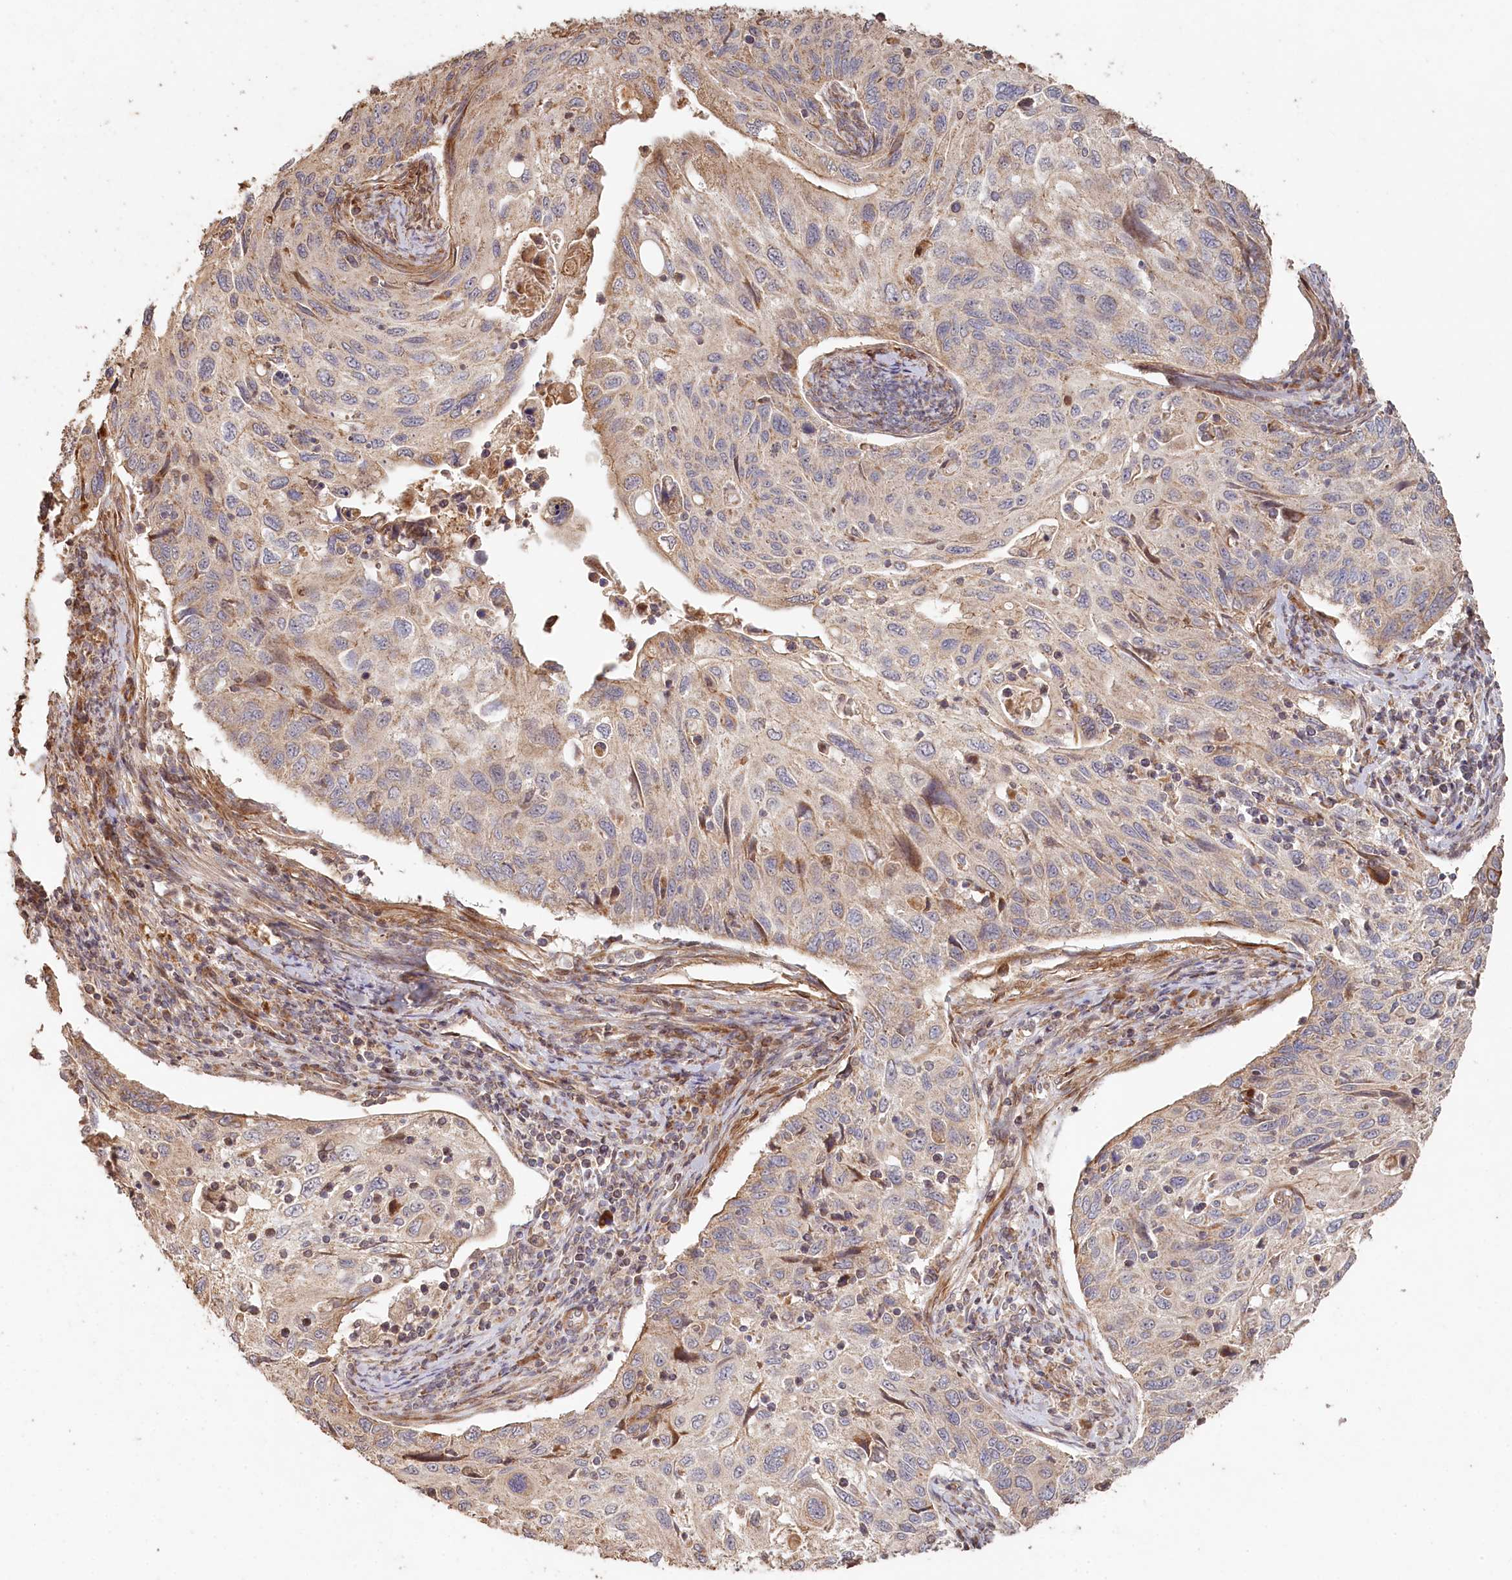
{"staining": {"intensity": "weak", "quantity": "<25%", "location": "cytoplasmic/membranous"}, "tissue": "cervical cancer", "cell_type": "Tumor cells", "image_type": "cancer", "snomed": [{"axis": "morphology", "description": "Squamous cell carcinoma, NOS"}, {"axis": "topography", "description": "Cervix"}], "caption": "DAB immunohistochemical staining of human cervical cancer displays no significant staining in tumor cells.", "gene": "HAL", "patient": {"sex": "female", "age": 70}}